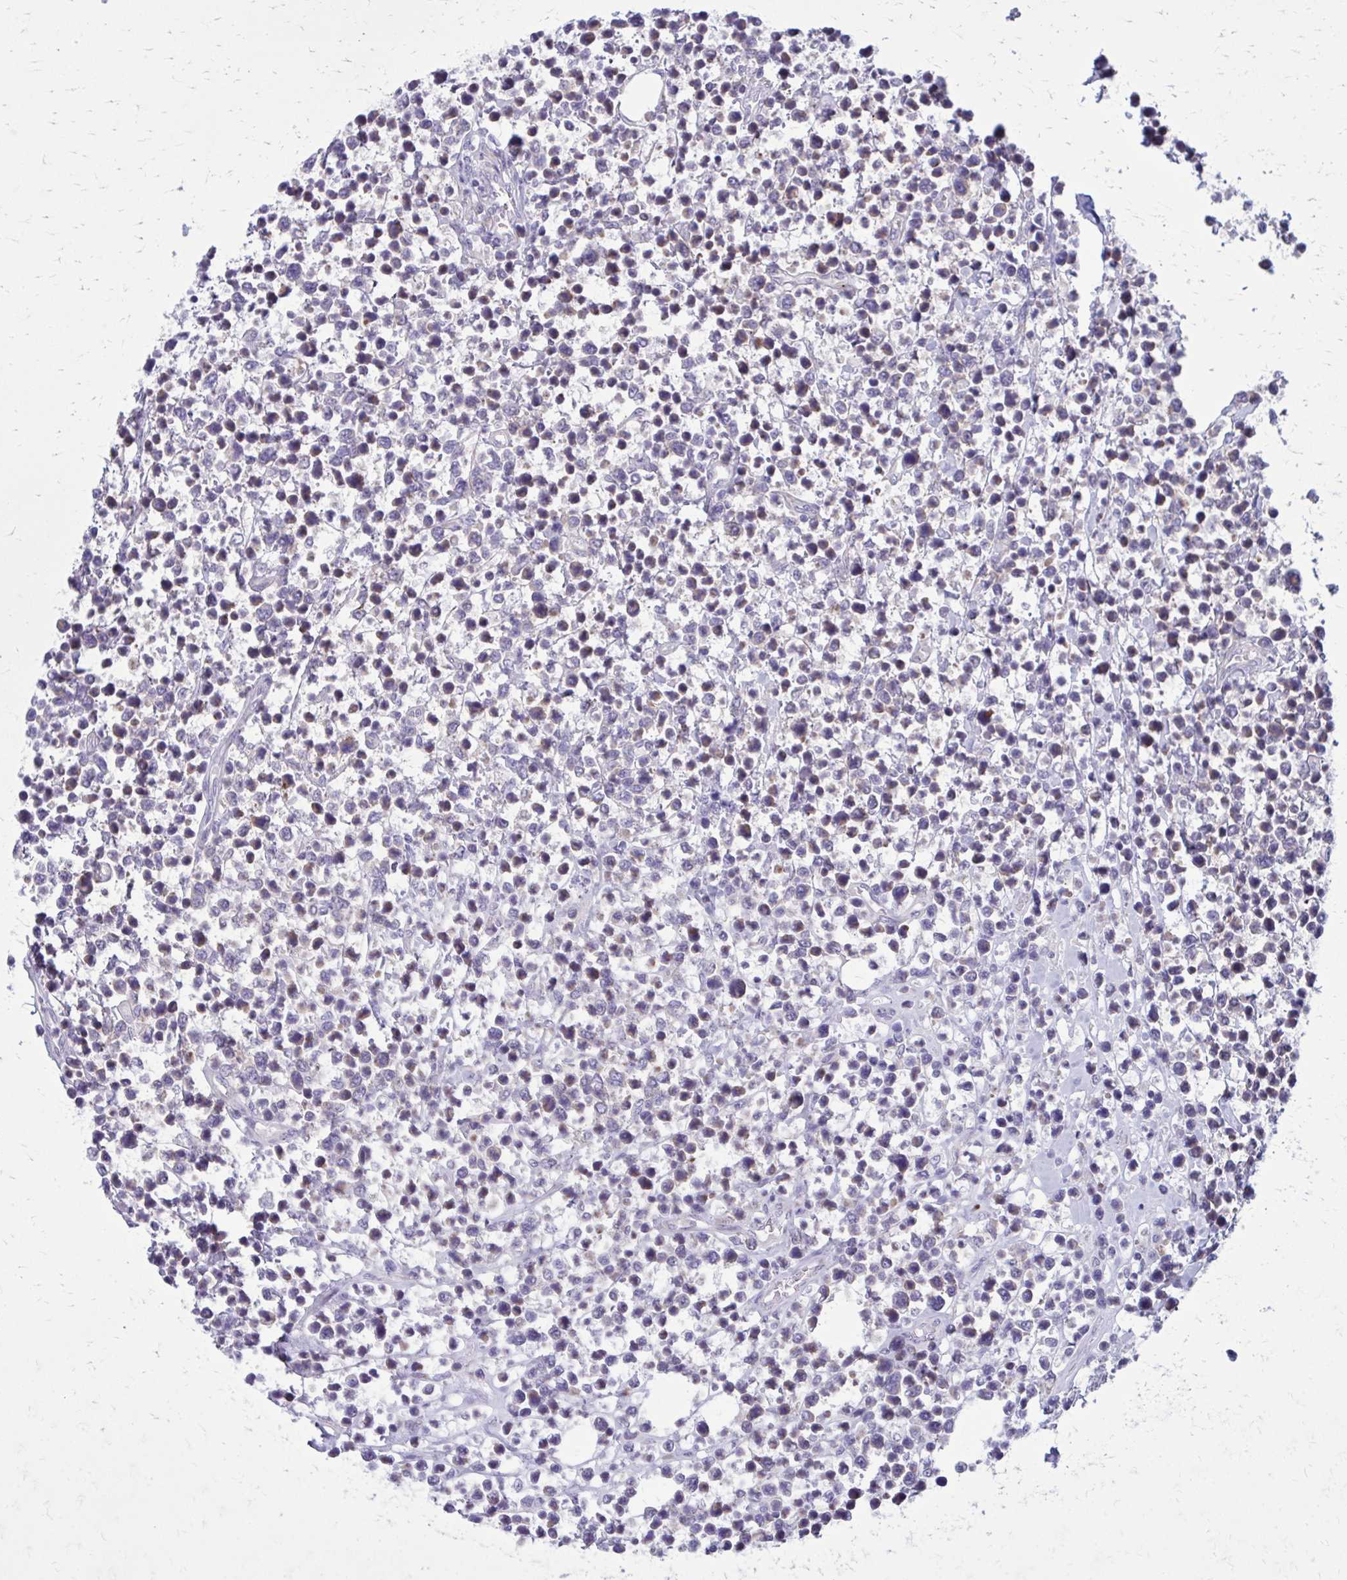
{"staining": {"intensity": "weak", "quantity": "<25%", "location": "cytoplasmic/membranous"}, "tissue": "lymphoma", "cell_type": "Tumor cells", "image_type": "cancer", "snomed": [{"axis": "morphology", "description": "Malignant lymphoma, non-Hodgkin's type, High grade"}, {"axis": "topography", "description": "Soft tissue"}], "caption": "Immunohistochemical staining of malignant lymphoma, non-Hodgkin's type (high-grade) demonstrates no significant staining in tumor cells.", "gene": "GIGYF2", "patient": {"sex": "female", "age": 56}}